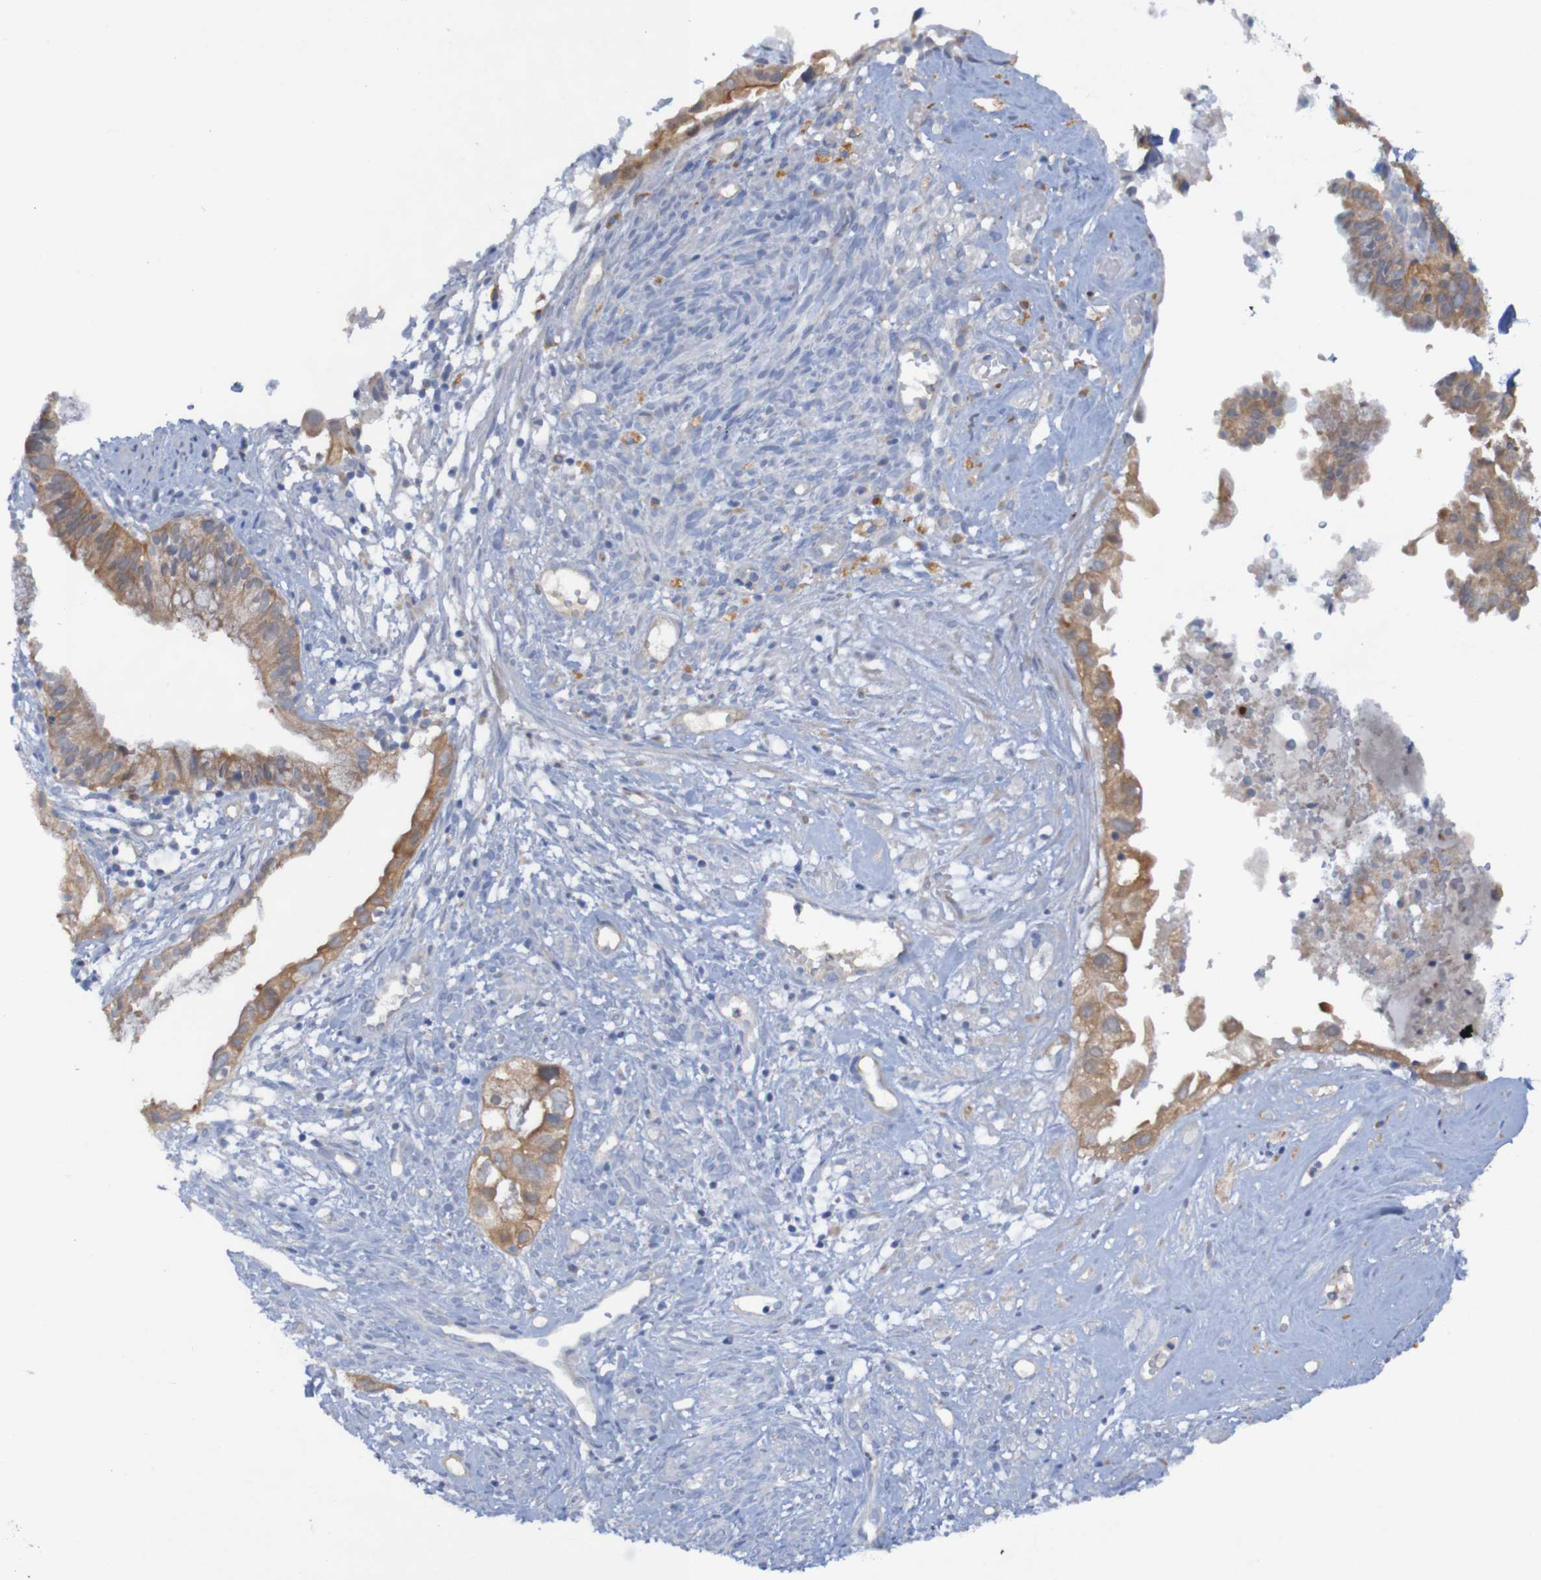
{"staining": {"intensity": "moderate", "quantity": ">75%", "location": "cytoplasmic/membranous"}, "tissue": "cervical cancer", "cell_type": "Tumor cells", "image_type": "cancer", "snomed": [{"axis": "morphology", "description": "Normal tissue, NOS"}, {"axis": "morphology", "description": "Adenocarcinoma, NOS"}, {"axis": "topography", "description": "Cervix"}, {"axis": "topography", "description": "Endometrium"}], "caption": "Tumor cells show moderate cytoplasmic/membranous expression in about >75% of cells in cervical adenocarcinoma. (DAB IHC with brightfield microscopy, high magnification).", "gene": "ARHGEF16", "patient": {"sex": "female", "age": 86}}